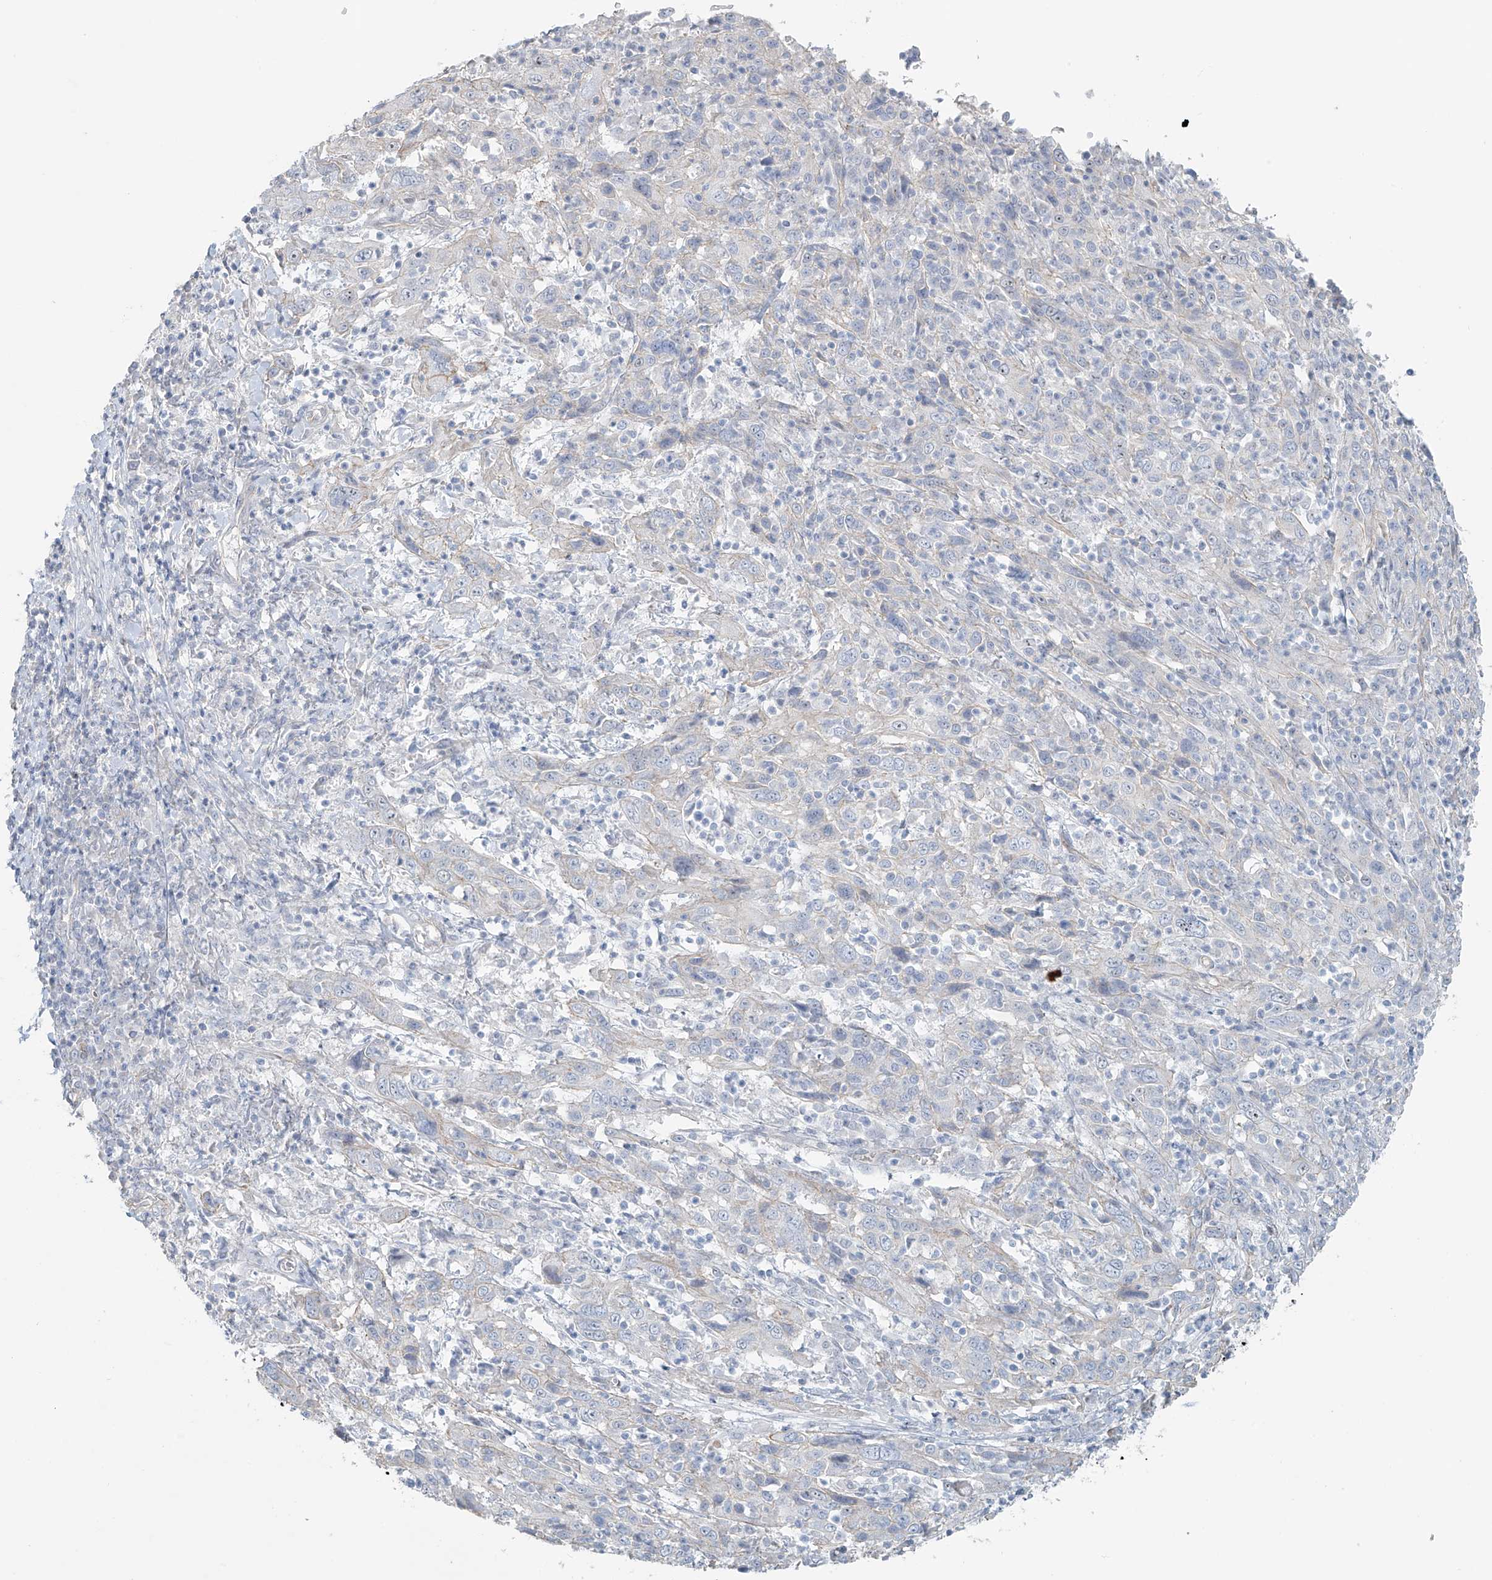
{"staining": {"intensity": "negative", "quantity": "none", "location": "none"}, "tissue": "cervical cancer", "cell_type": "Tumor cells", "image_type": "cancer", "snomed": [{"axis": "morphology", "description": "Squamous cell carcinoma, NOS"}, {"axis": "topography", "description": "Cervix"}], "caption": "Immunohistochemistry (IHC) micrograph of neoplastic tissue: cervical cancer (squamous cell carcinoma) stained with DAB (3,3'-diaminobenzidine) shows no significant protein expression in tumor cells.", "gene": "TUBE1", "patient": {"sex": "female", "age": 46}}